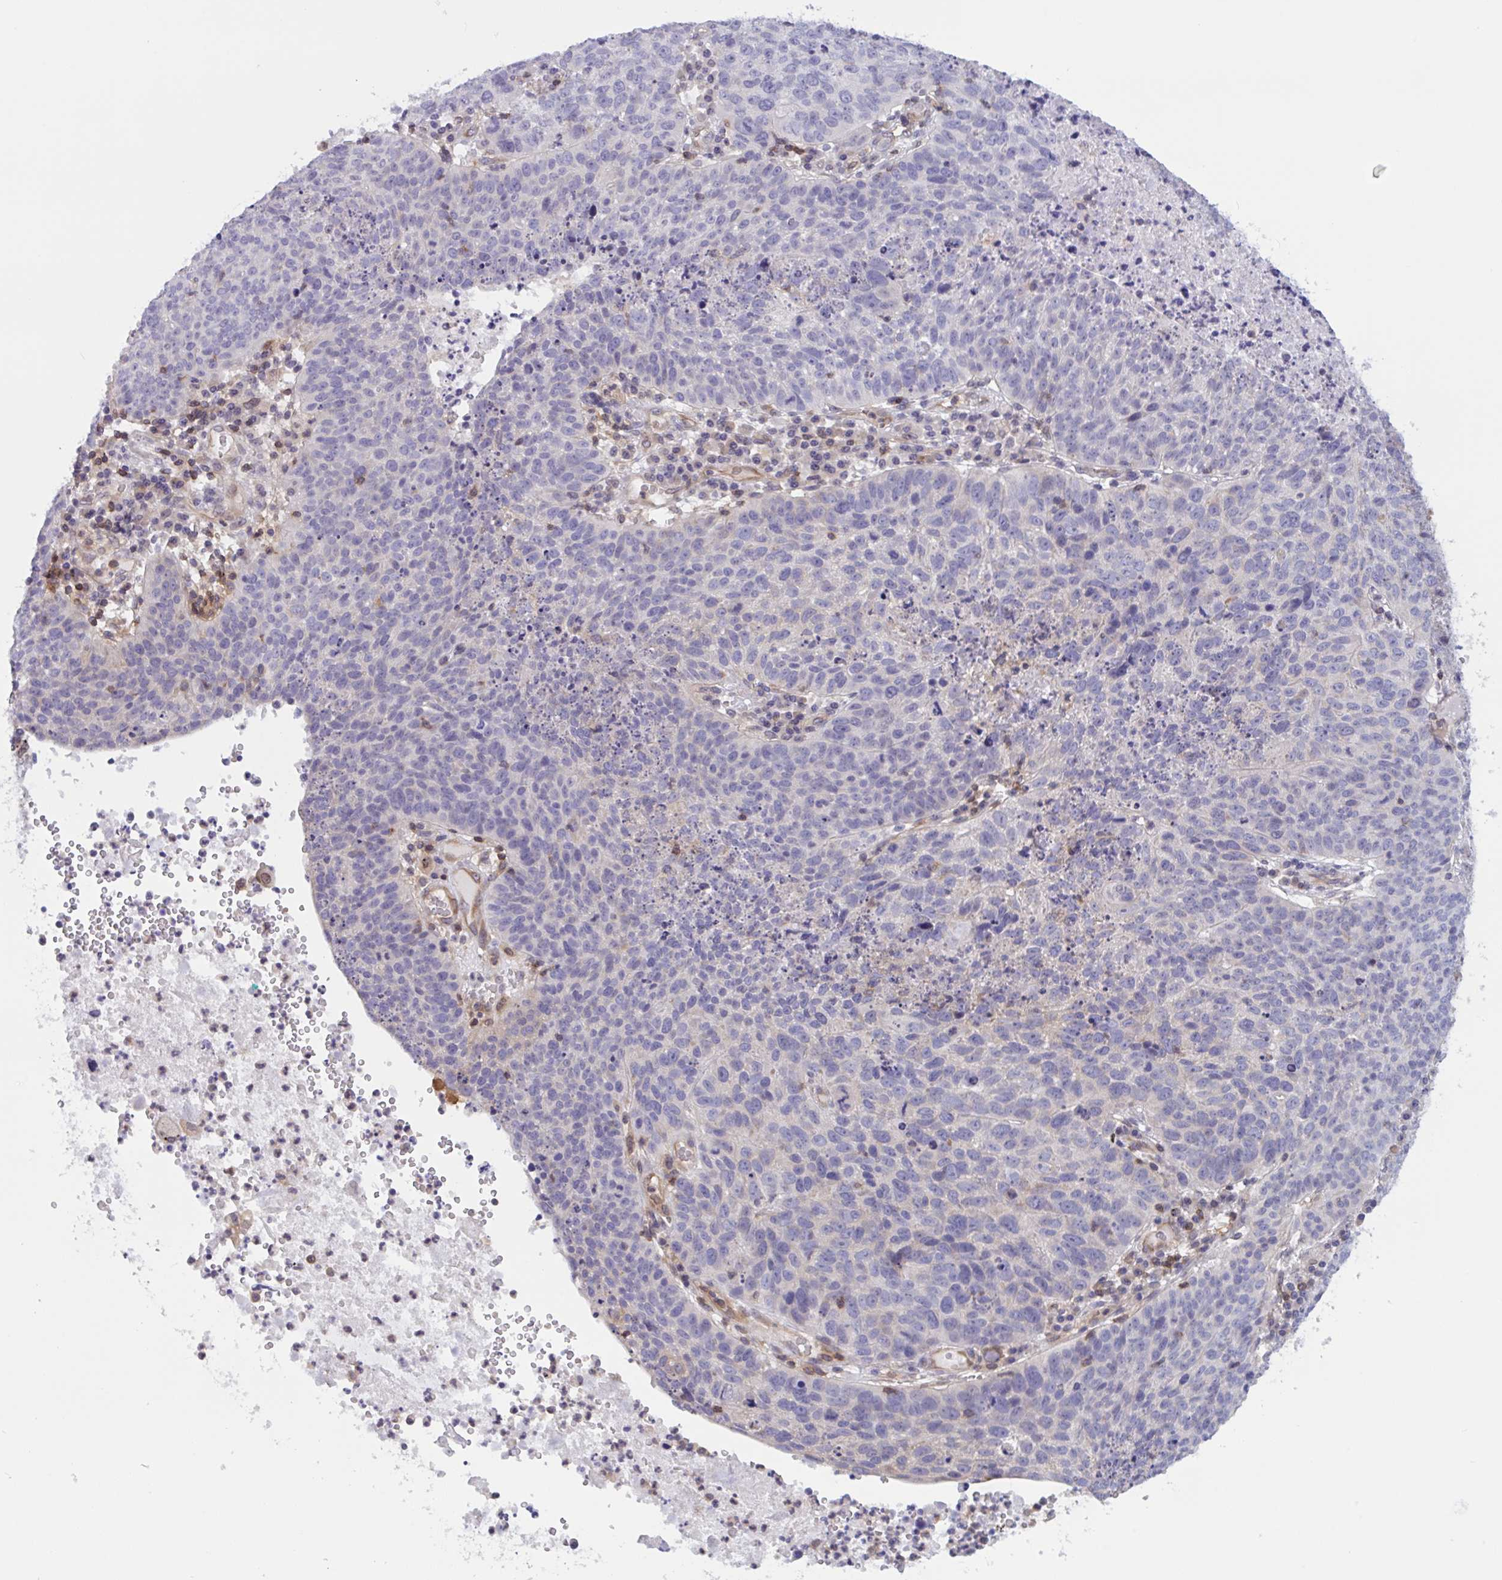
{"staining": {"intensity": "weak", "quantity": "<25%", "location": "cytoplasmic/membranous"}, "tissue": "lung cancer", "cell_type": "Tumor cells", "image_type": "cancer", "snomed": [{"axis": "morphology", "description": "Squamous cell carcinoma, NOS"}, {"axis": "topography", "description": "Lung"}], "caption": "Lung cancer (squamous cell carcinoma) stained for a protein using immunohistochemistry (IHC) reveals no staining tumor cells.", "gene": "TANK", "patient": {"sex": "male", "age": 63}}